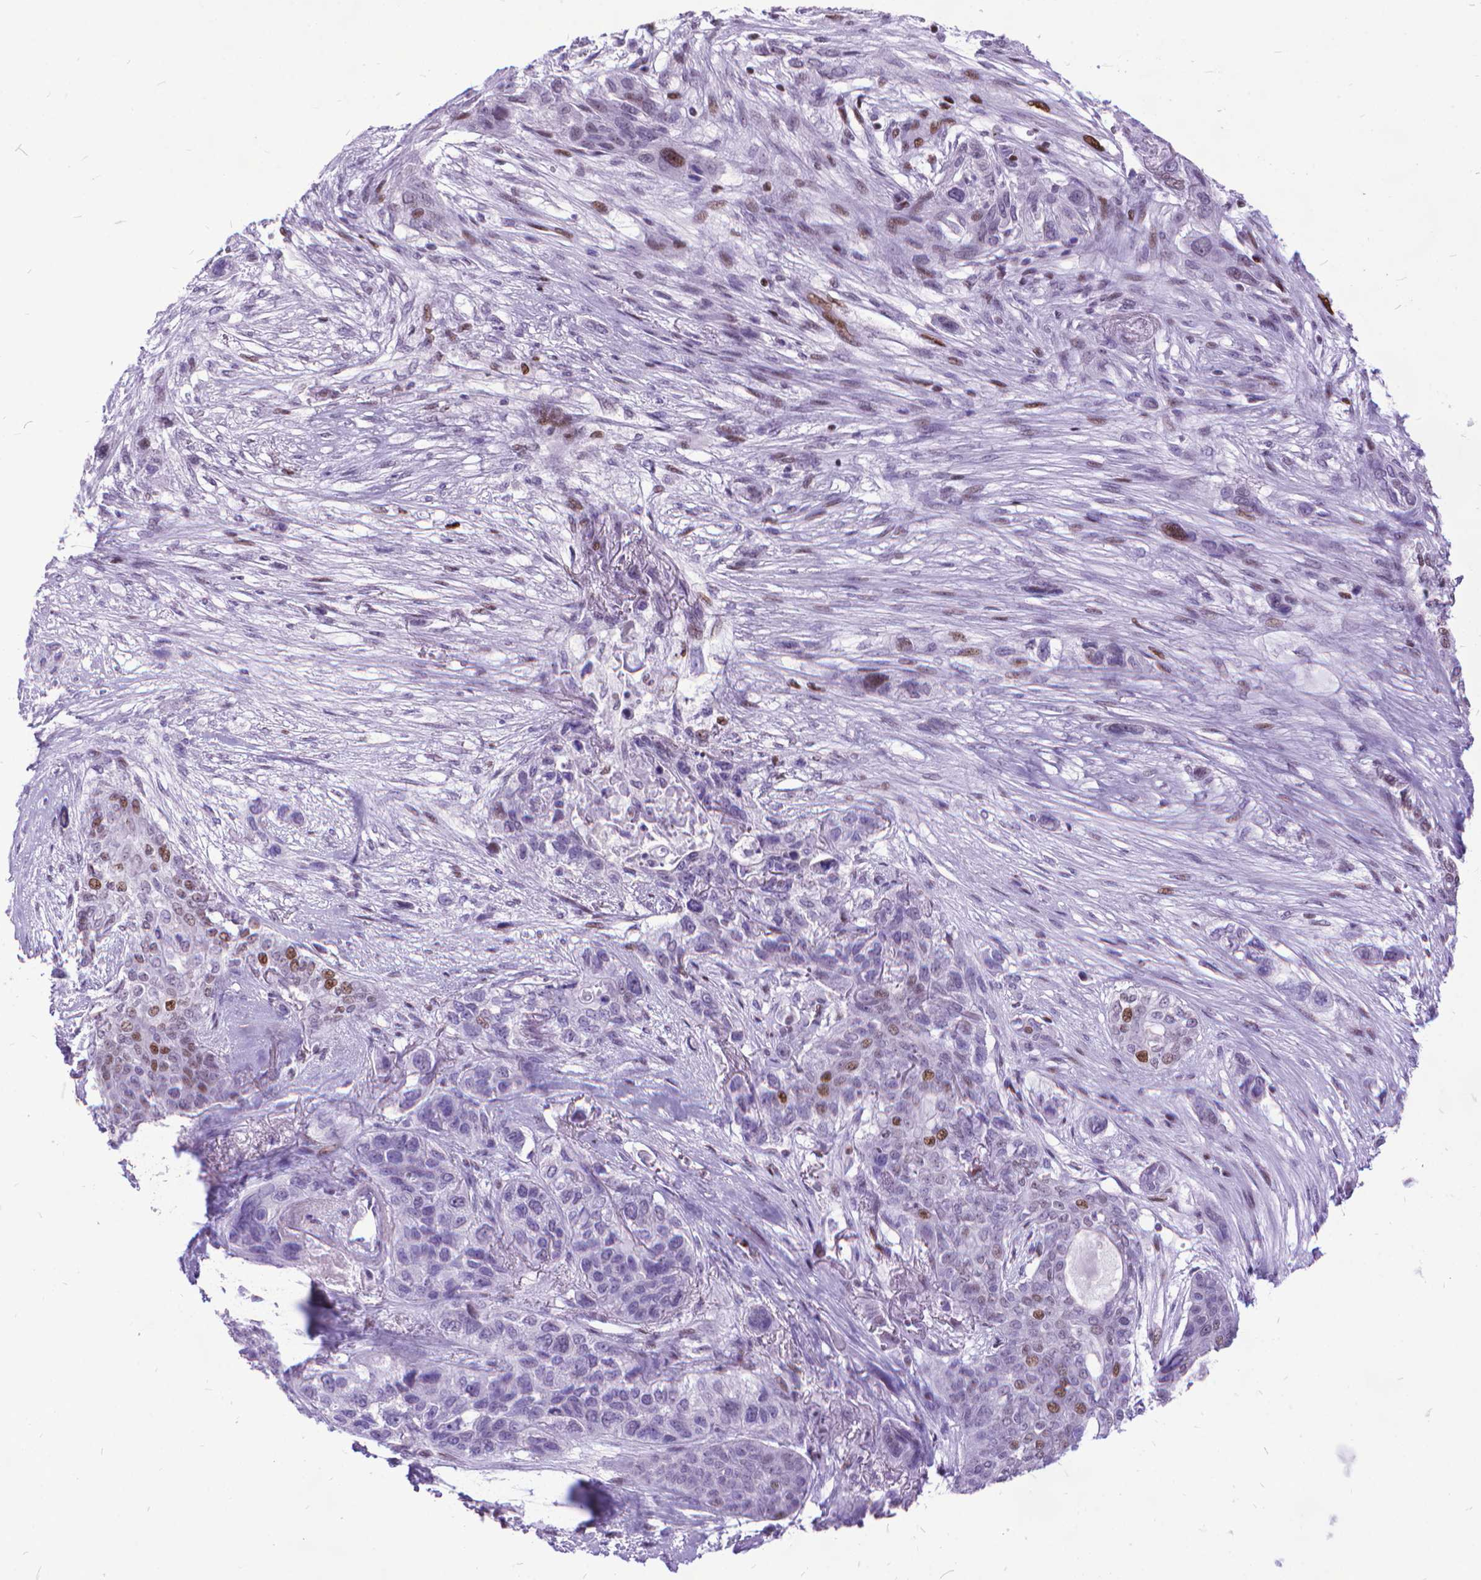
{"staining": {"intensity": "moderate", "quantity": "<25%", "location": "nuclear"}, "tissue": "lung cancer", "cell_type": "Tumor cells", "image_type": "cancer", "snomed": [{"axis": "morphology", "description": "Squamous cell carcinoma, NOS"}, {"axis": "topography", "description": "Lung"}], "caption": "Tumor cells show low levels of moderate nuclear expression in about <25% of cells in lung squamous cell carcinoma.", "gene": "POLE4", "patient": {"sex": "female", "age": 70}}